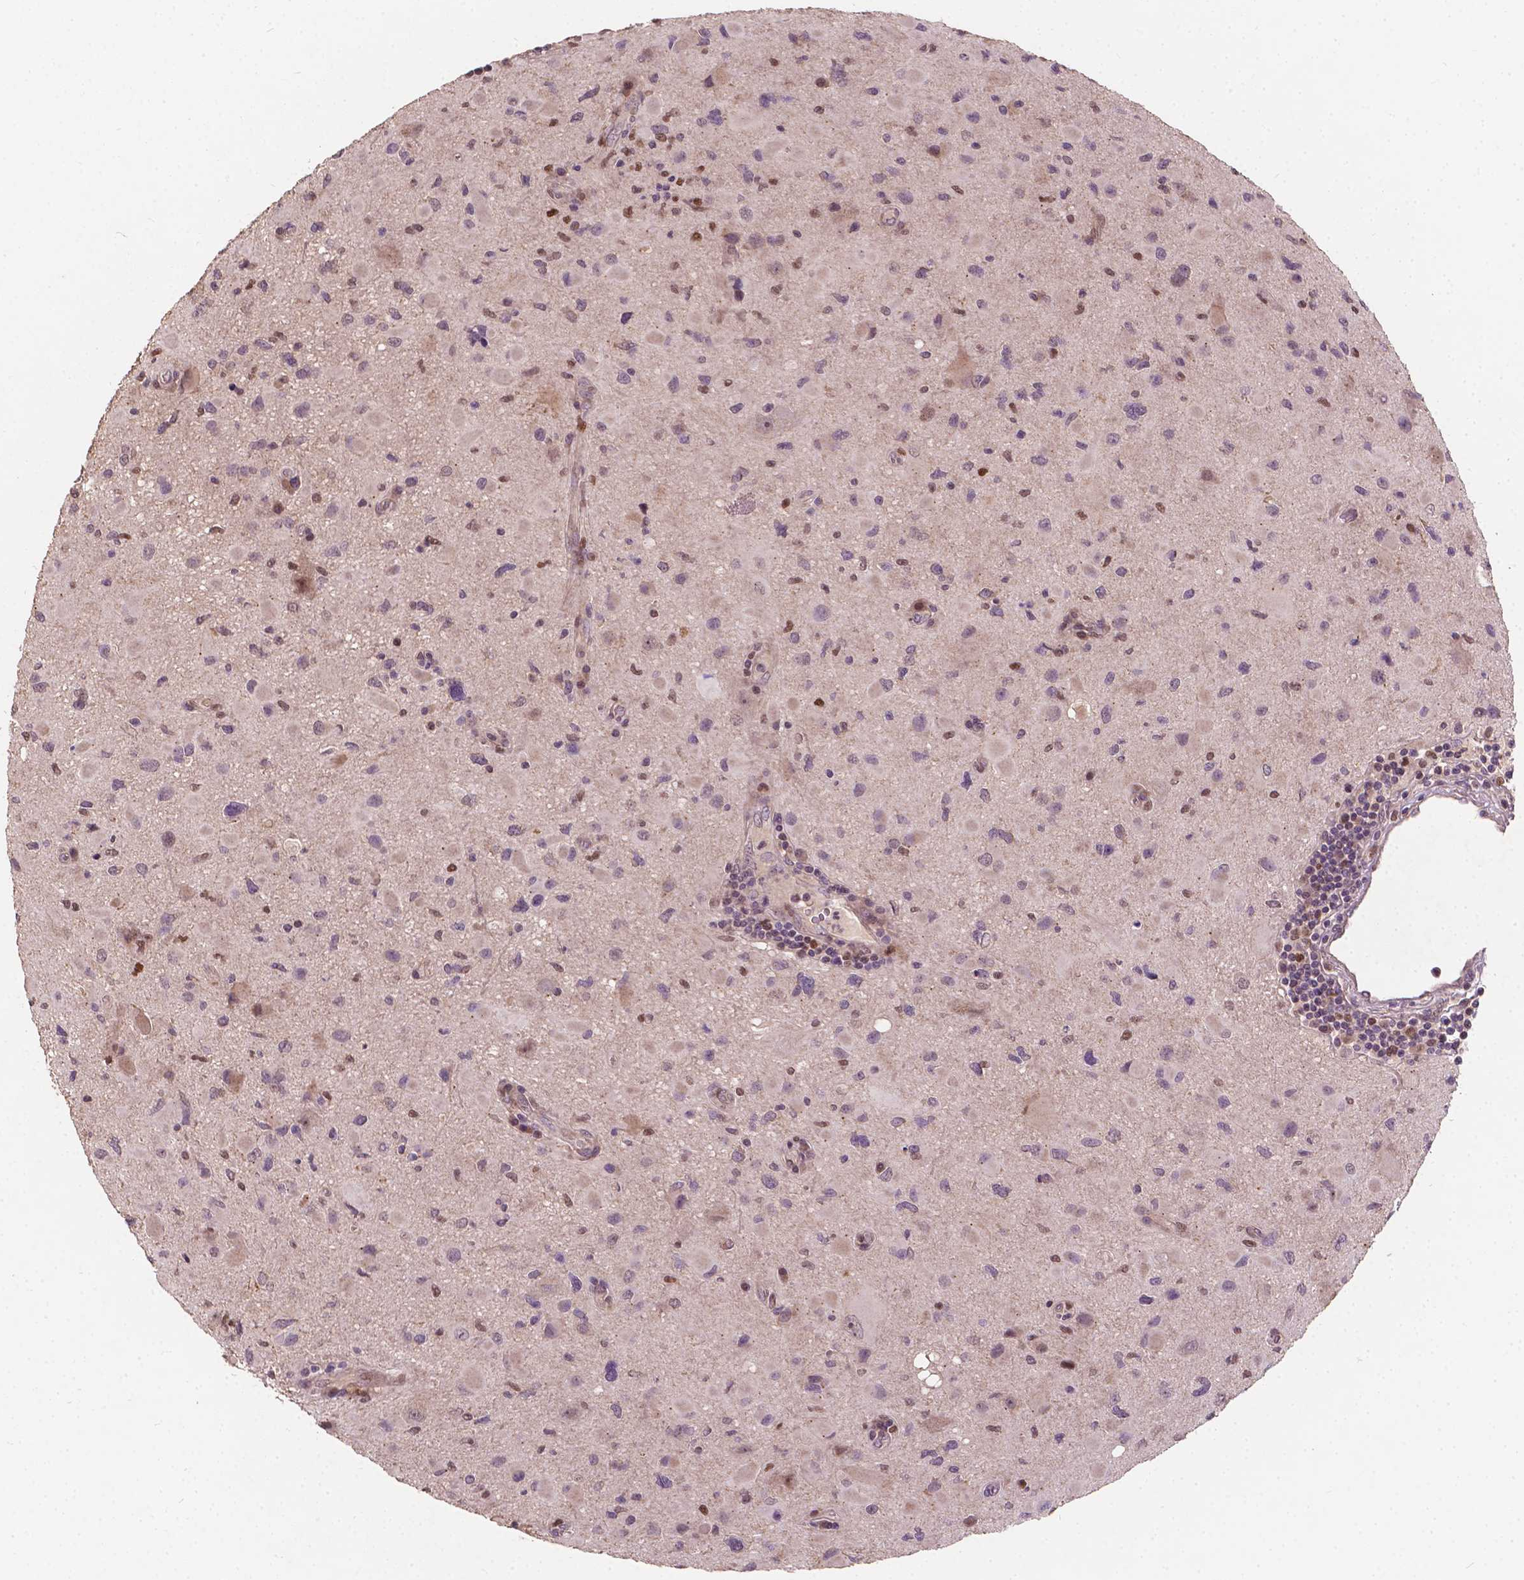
{"staining": {"intensity": "negative", "quantity": "none", "location": "none"}, "tissue": "glioma", "cell_type": "Tumor cells", "image_type": "cancer", "snomed": [{"axis": "morphology", "description": "Glioma, malignant, Low grade"}, {"axis": "topography", "description": "Brain"}], "caption": "Image shows no protein staining in tumor cells of glioma tissue.", "gene": "DUSP16", "patient": {"sex": "female", "age": 32}}